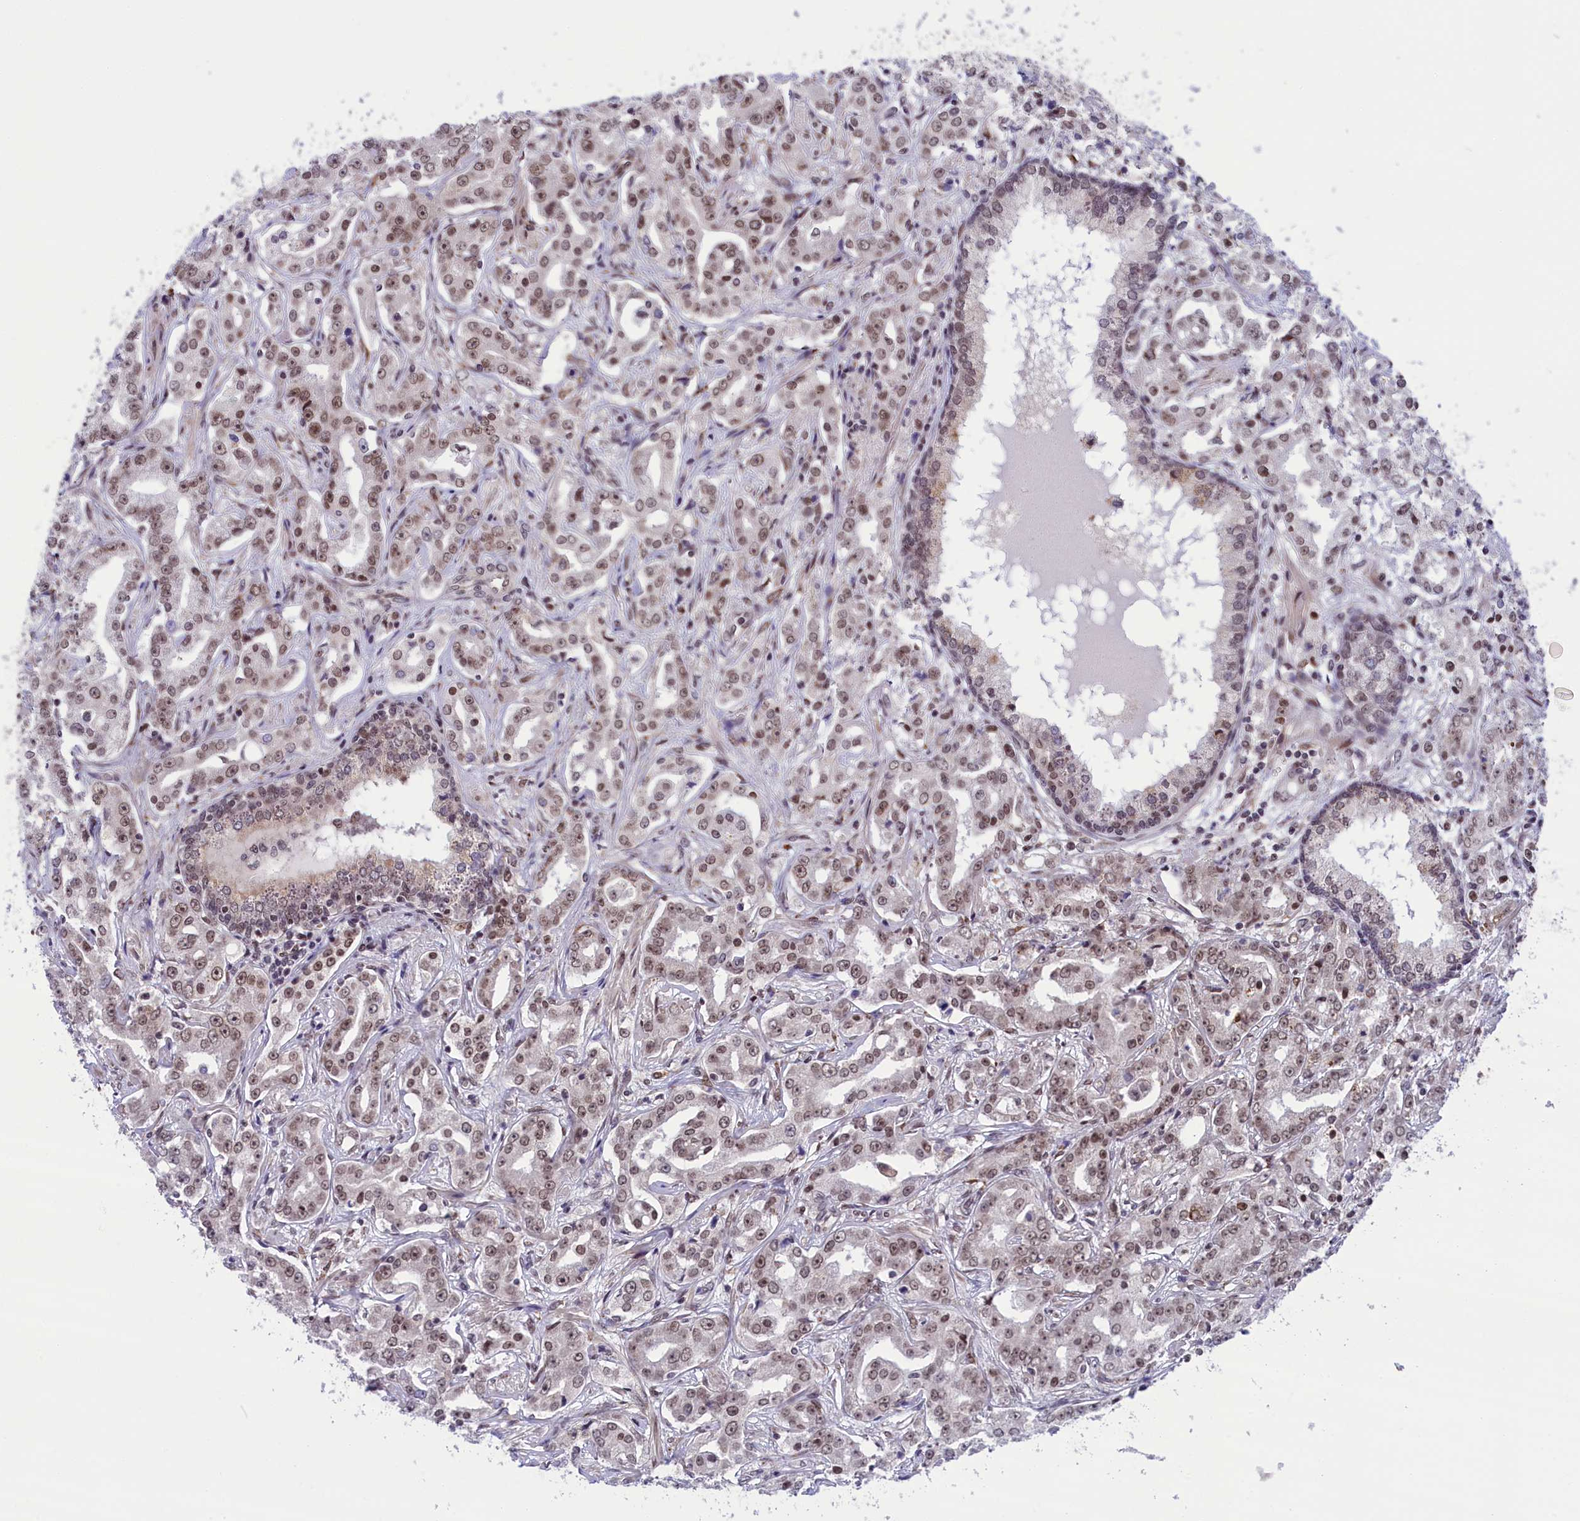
{"staining": {"intensity": "moderate", "quantity": ">75%", "location": "nuclear"}, "tissue": "prostate cancer", "cell_type": "Tumor cells", "image_type": "cancer", "snomed": [{"axis": "morphology", "description": "Adenocarcinoma, High grade"}, {"axis": "topography", "description": "Prostate"}], "caption": "Prostate cancer stained with DAB immunohistochemistry shows medium levels of moderate nuclear staining in about >75% of tumor cells.", "gene": "MPHOSPH8", "patient": {"sex": "male", "age": 63}}